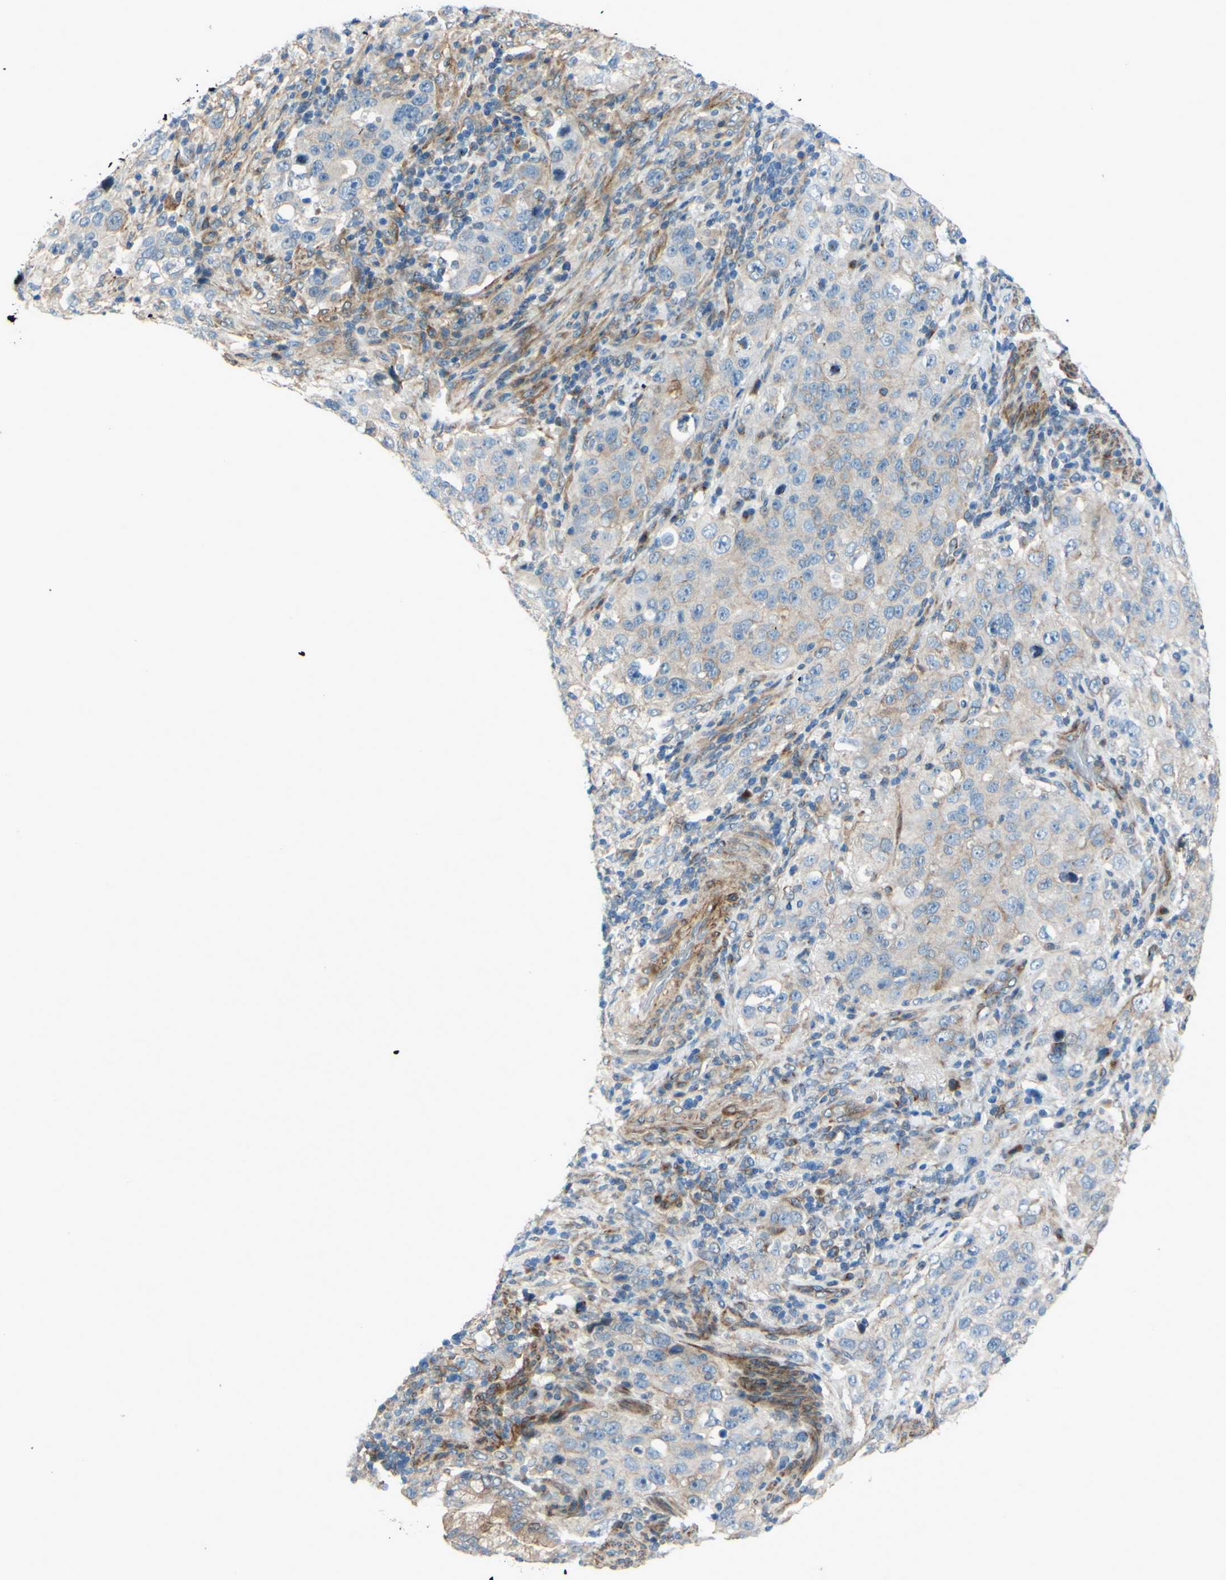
{"staining": {"intensity": "weak", "quantity": "25%-75%", "location": "cytoplasmic/membranous"}, "tissue": "stomach cancer", "cell_type": "Tumor cells", "image_type": "cancer", "snomed": [{"axis": "morphology", "description": "Normal tissue, NOS"}, {"axis": "morphology", "description": "Adenocarcinoma, NOS"}, {"axis": "topography", "description": "Stomach"}], "caption": "A histopathology image of human stomach adenocarcinoma stained for a protein reveals weak cytoplasmic/membranous brown staining in tumor cells.", "gene": "ARHGAP1", "patient": {"sex": "male", "age": 48}}